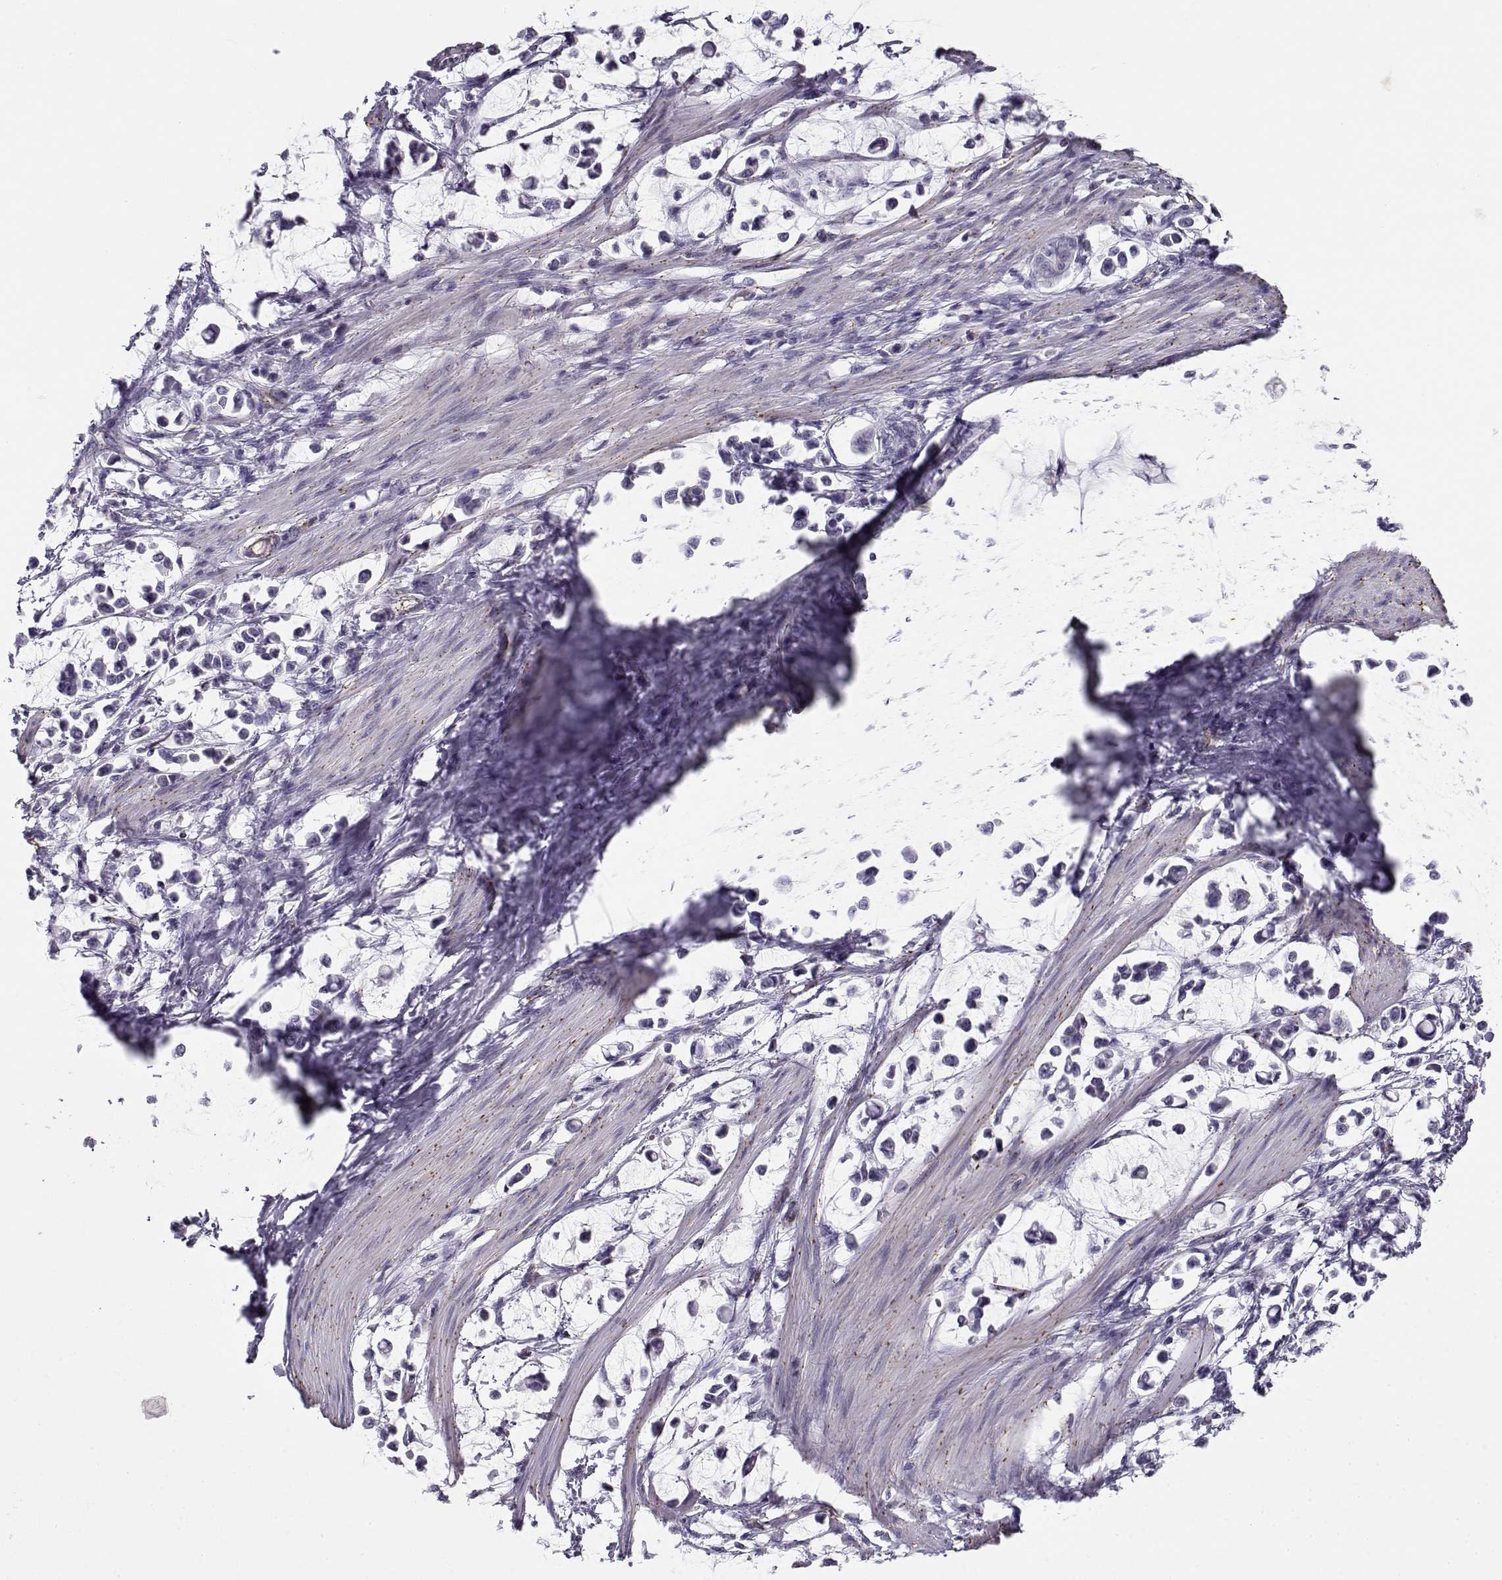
{"staining": {"intensity": "negative", "quantity": "none", "location": "none"}, "tissue": "stomach cancer", "cell_type": "Tumor cells", "image_type": "cancer", "snomed": [{"axis": "morphology", "description": "Adenocarcinoma, NOS"}, {"axis": "topography", "description": "Stomach"}], "caption": "This is a photomicrograph of immunohistochemistry staining of stomach cancer (adenocarcinoma), which shows no staining in tumor cells. (DAB IHC with hematoxylin counter stain).", "gene": "MYO1A", "patient": {"sex": "male", "age": 82}}